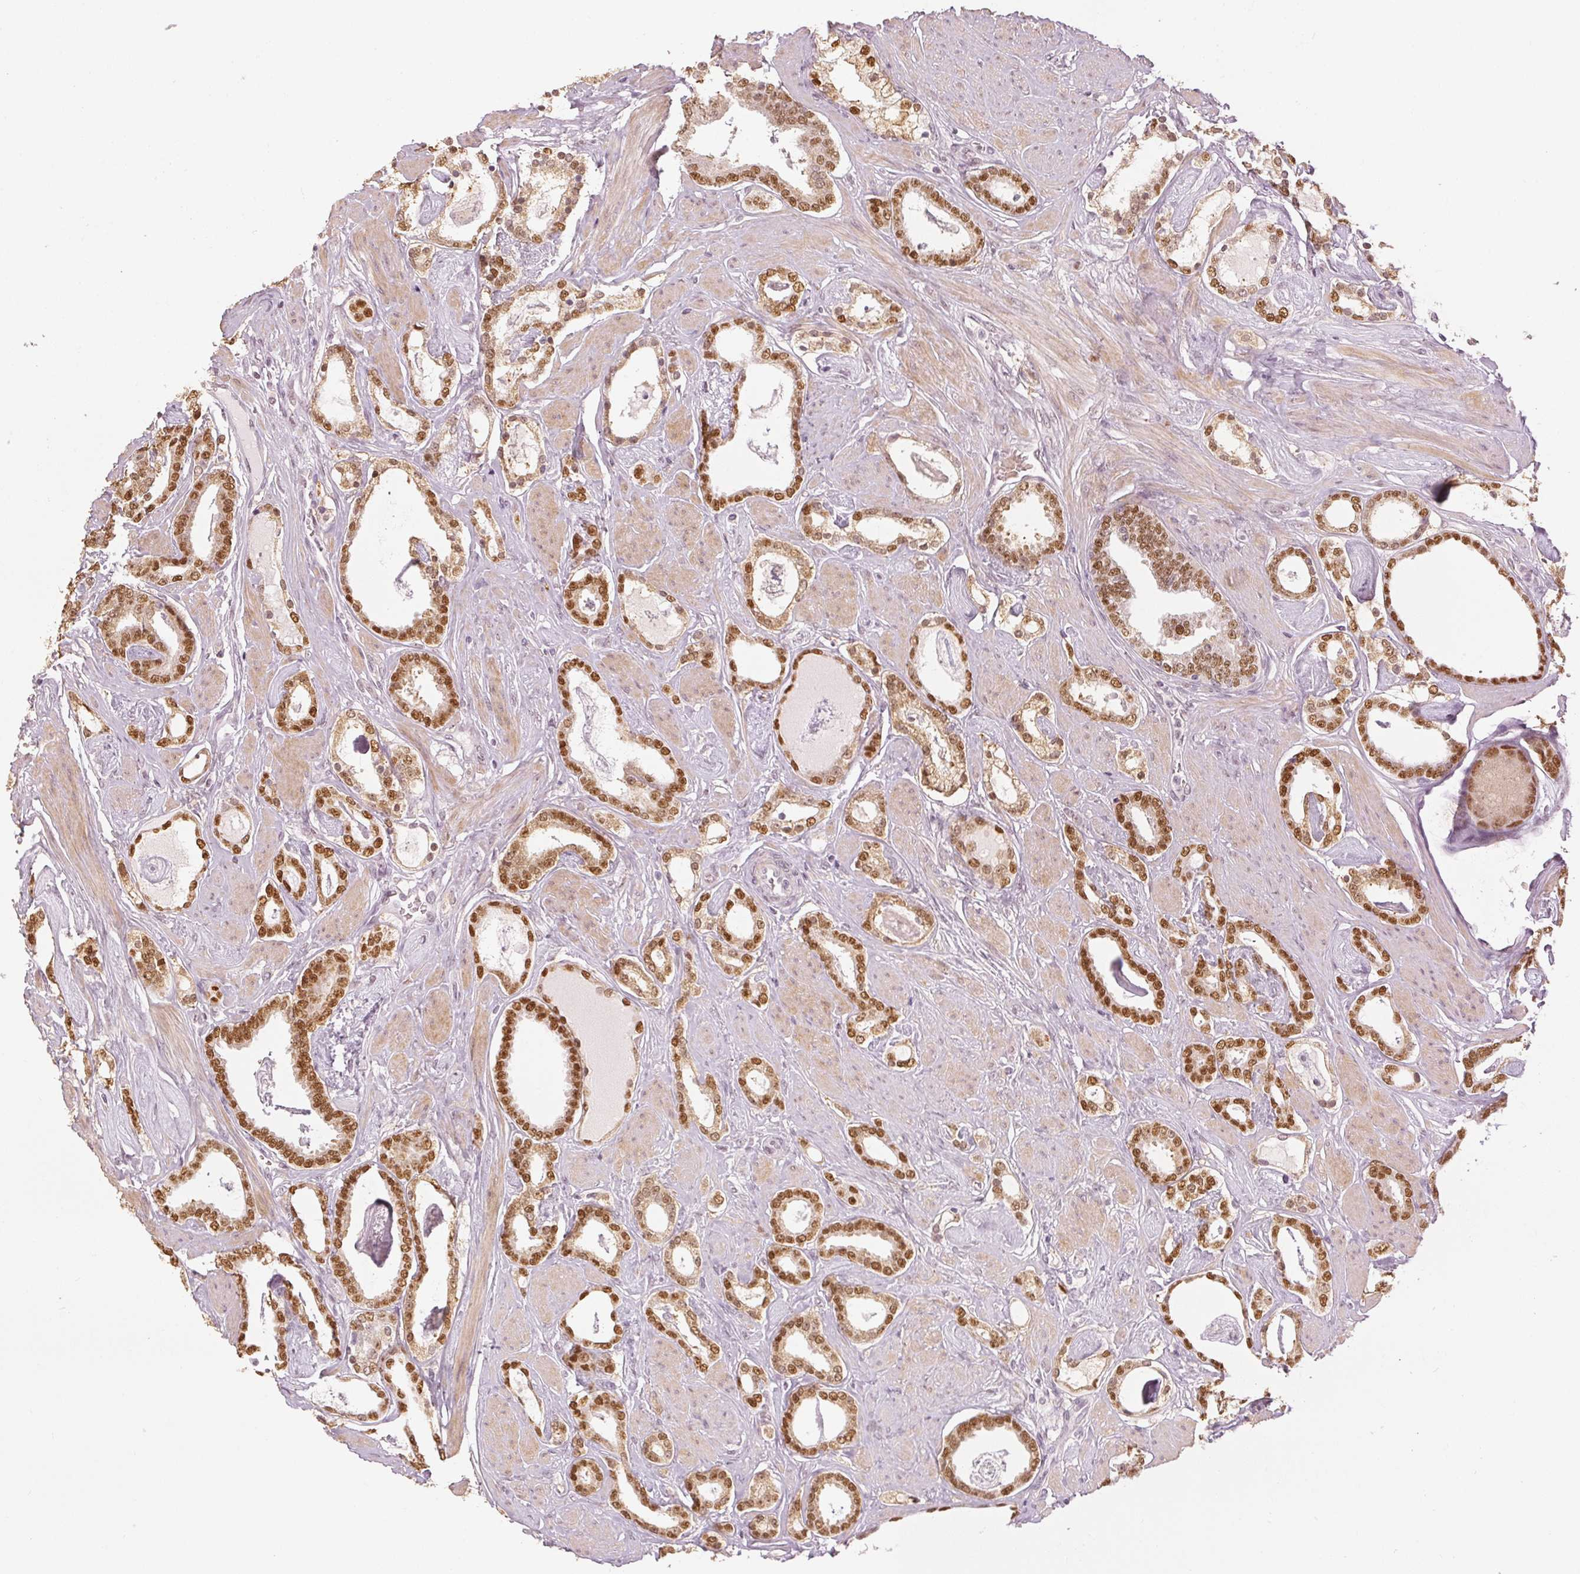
{"staining": {"intensity": "moderate", "quantity": ">75%", "location": "nuclear"}, "tissue": "prostate cancer", "cell_type": "Tumor cells", "image_type": "cancer", "snomed": [{"axis": "morphology", "description": "Adenocarcinoma, High grade"}, {"axis": "topography", "description": "Prostate"}], "caption": "About >75% of tumor cells in human prostate cancer (high-grade adenocarcinoma) reveal moderate nuclear protein staining as visualized by brown immunohistochemical staining.", "gene": "SLC39A3", "patient": {"sex": "male", "age": 63}}